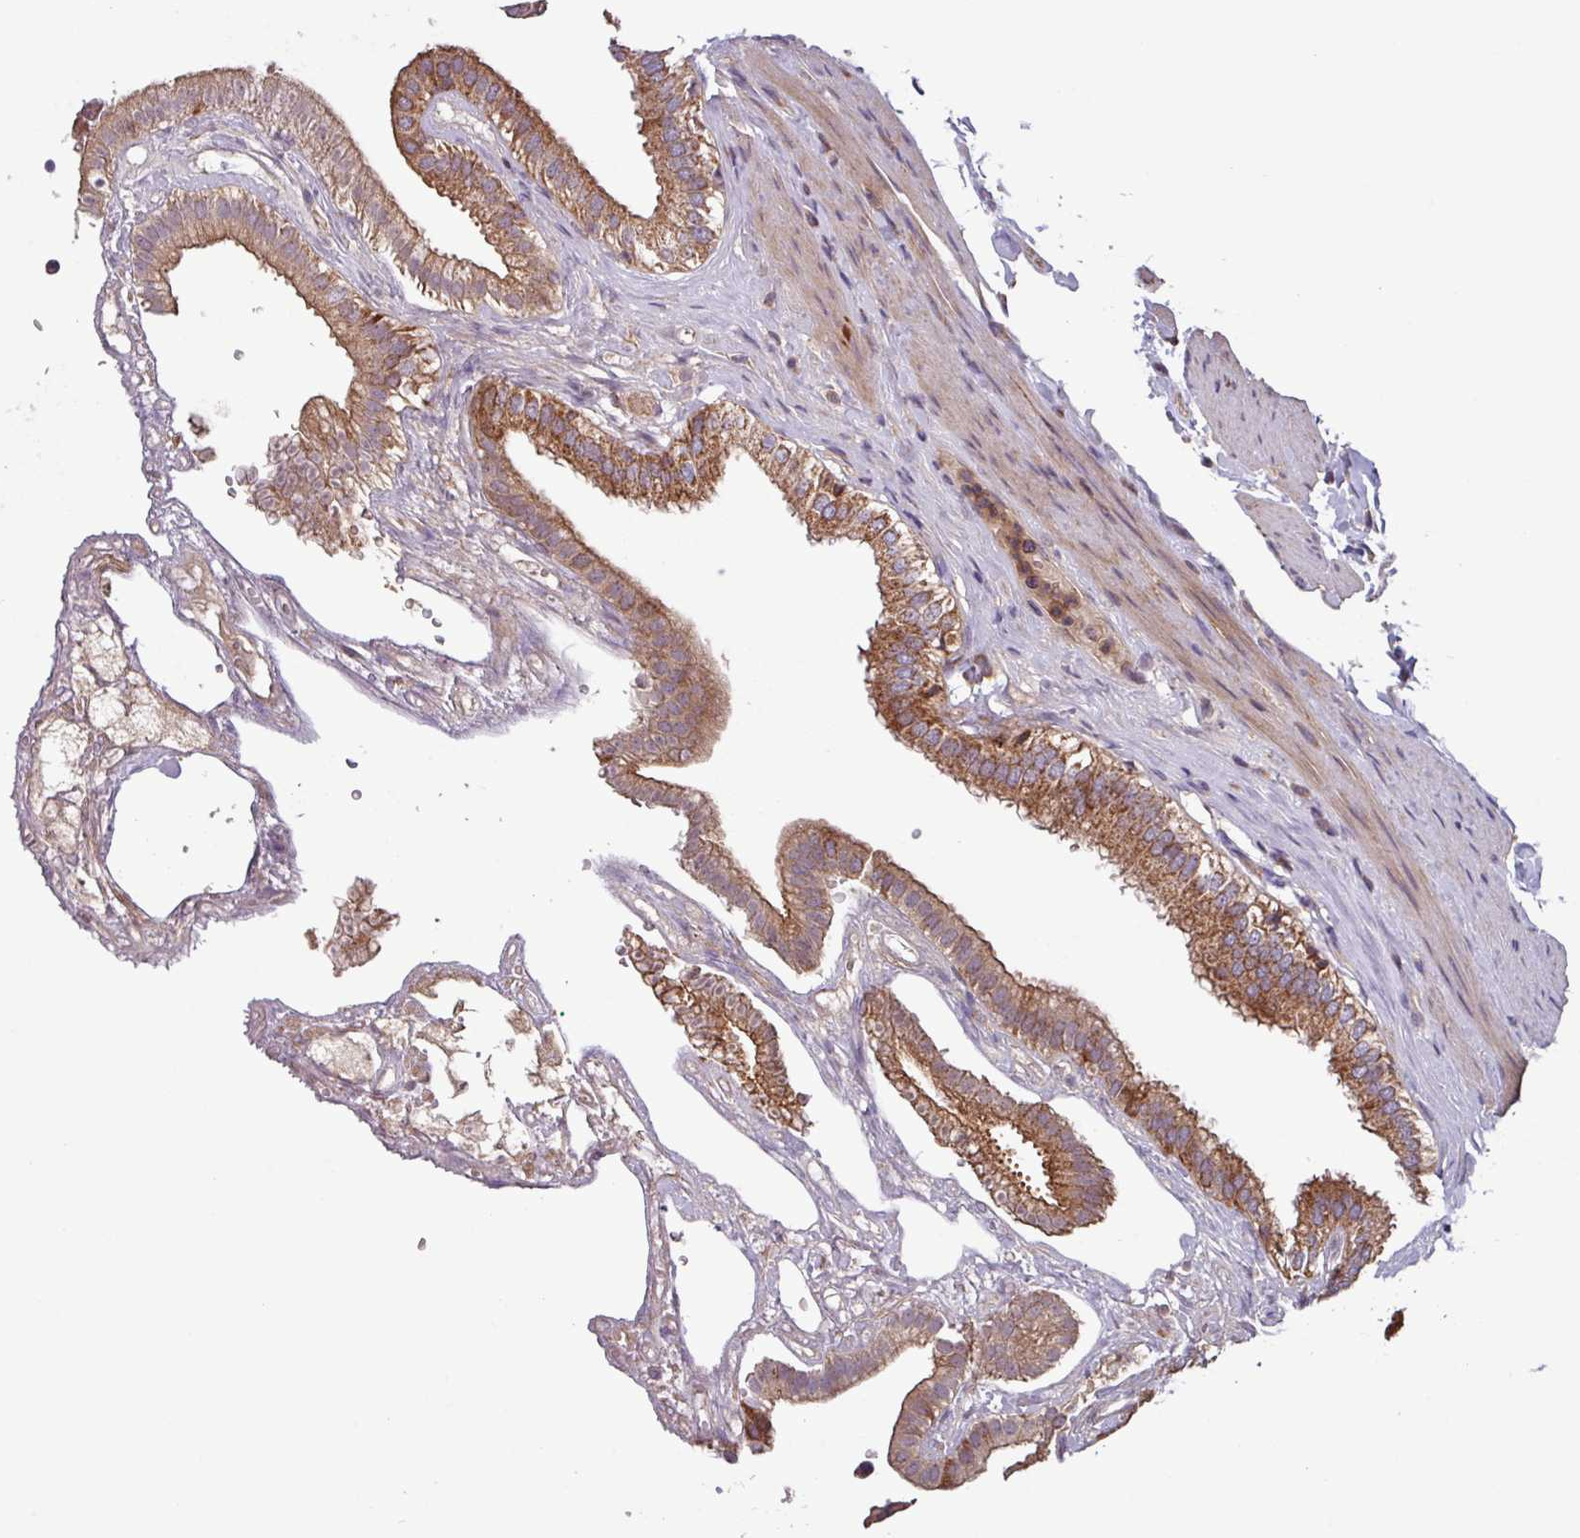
{"staining": {"intensity": "strong", "quantity": ">75%", "location": "cytoplasmic/membranous"}, "tissue": "gallbladder", "cell_type": "Glandular cells", "image_type": "normal", "snomed": [{"axis": "morphology", "description": "Normal tissue, NOS"}, {"axis": "topography", "description": "Gallbladder"}], "caption": "This histopathology image displays benign gallbladder stained with immunohistochemistry to label a protein in brown. The cytoplasmic/membranous of glandular cells show strong positivity for the protein. Nuclei are counter-stained blue.", "gene": "PLEKHD1", "patient": {"sex": "female", "age": 61}}